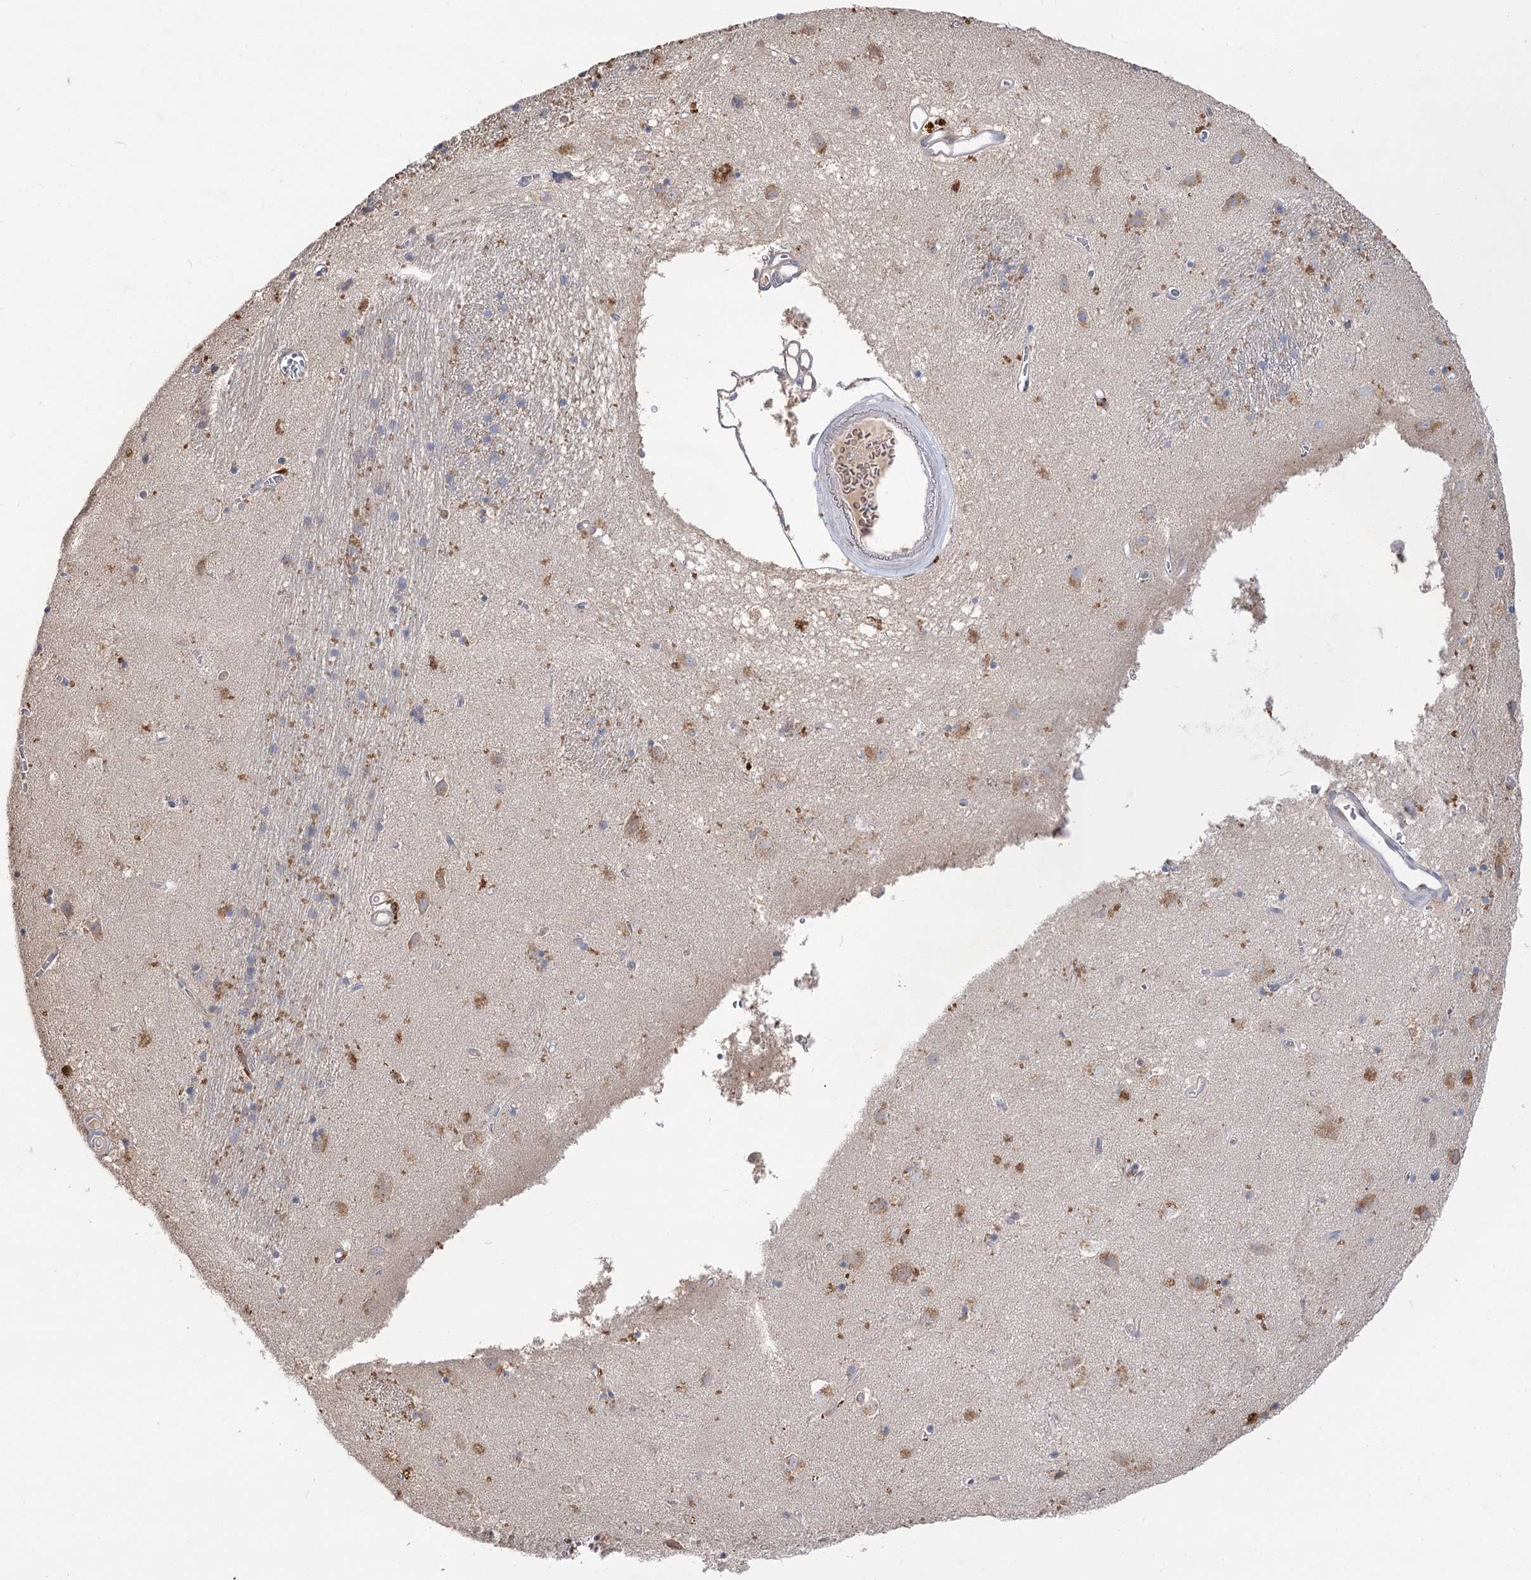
{"staining": {"intensity": "moderate", "quantity": "25%-75%", "location": "cytoplasmic/membranous,nuclear"}, "tissue": "caudate", "cell_type": "Glial cells", "image_type": "normal", "snomed": [{"axis": "morphology", "description": "Normal tissue, NOS"}, {"axis": "topography", "description": "Lateral ventricle wall"}], "caption": "Protein analysis of unremarkable caudate exhibits moderate cytoplasmic/membranous,nuclear staining in about 25%-75% of glial cells. The staining was performed using DAB (3,3'-diaminobenzidine), with brown indicating positive protein expression. Nuclei are stained blue with hematoxylin.", "gene": "SIAE", "patient": {"sex": "male", "age": 70}}